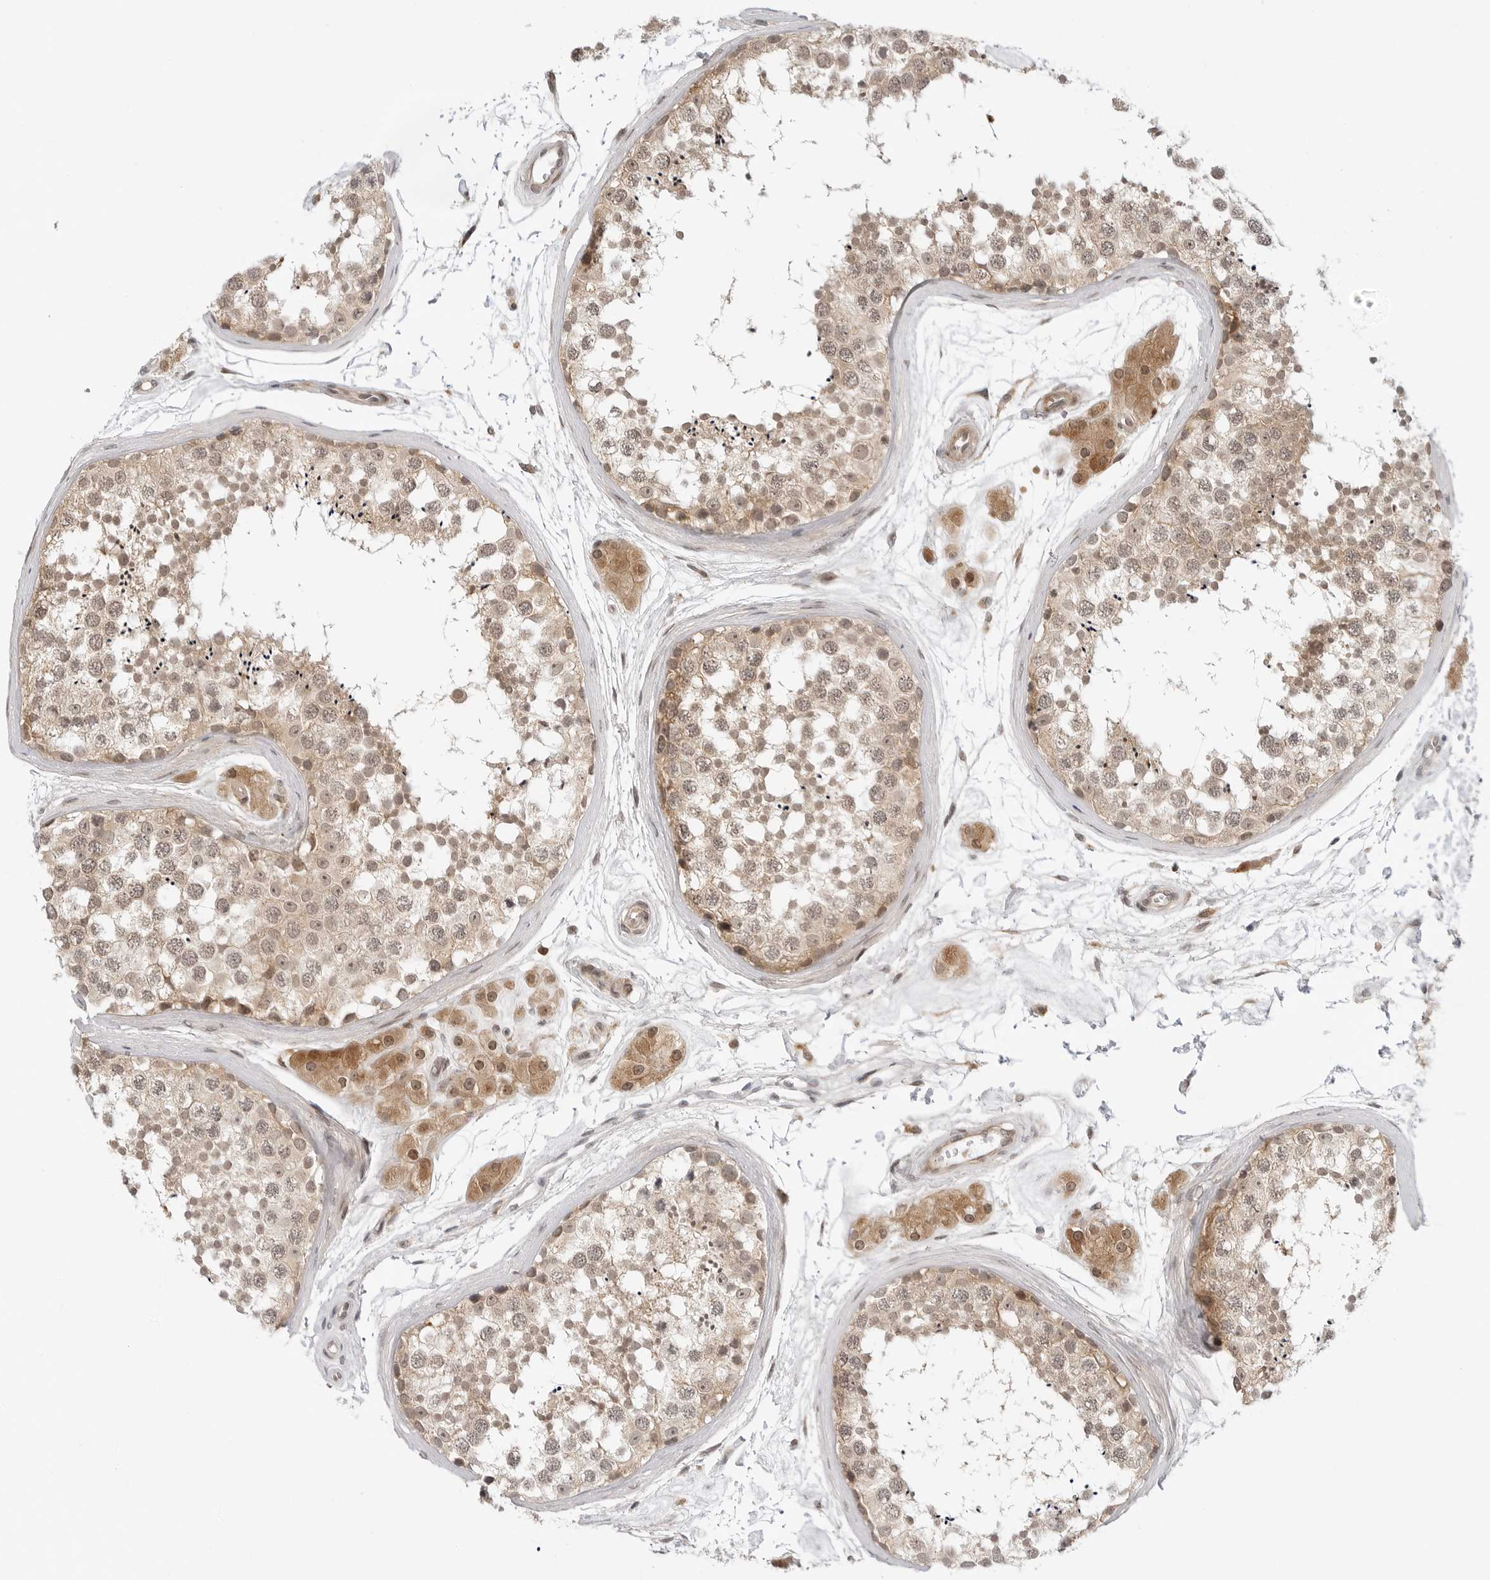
{"staining": {"intensity": "weak", "quantity": ">75%", "location": "cytoplasmic/membranous,nuclear"}, "tissue": "testis", "cell_type": "Cells in seminiferous ducts", "image_type": "normal", "snomed": [{"axis": "morphology", "description": "Normal tissue, NOS"}, {"axis": "topography", "description": "Testis"}], "caption": "About >75% of cells in seminiferous ducts in benign testis exhibit weak cytoplasmic/membranous,nuclear protein positivity as visualized by brown immunohistochemical staining.", "gene": "MAP2K5", "patient": {"sex": "male", "age": 56}}